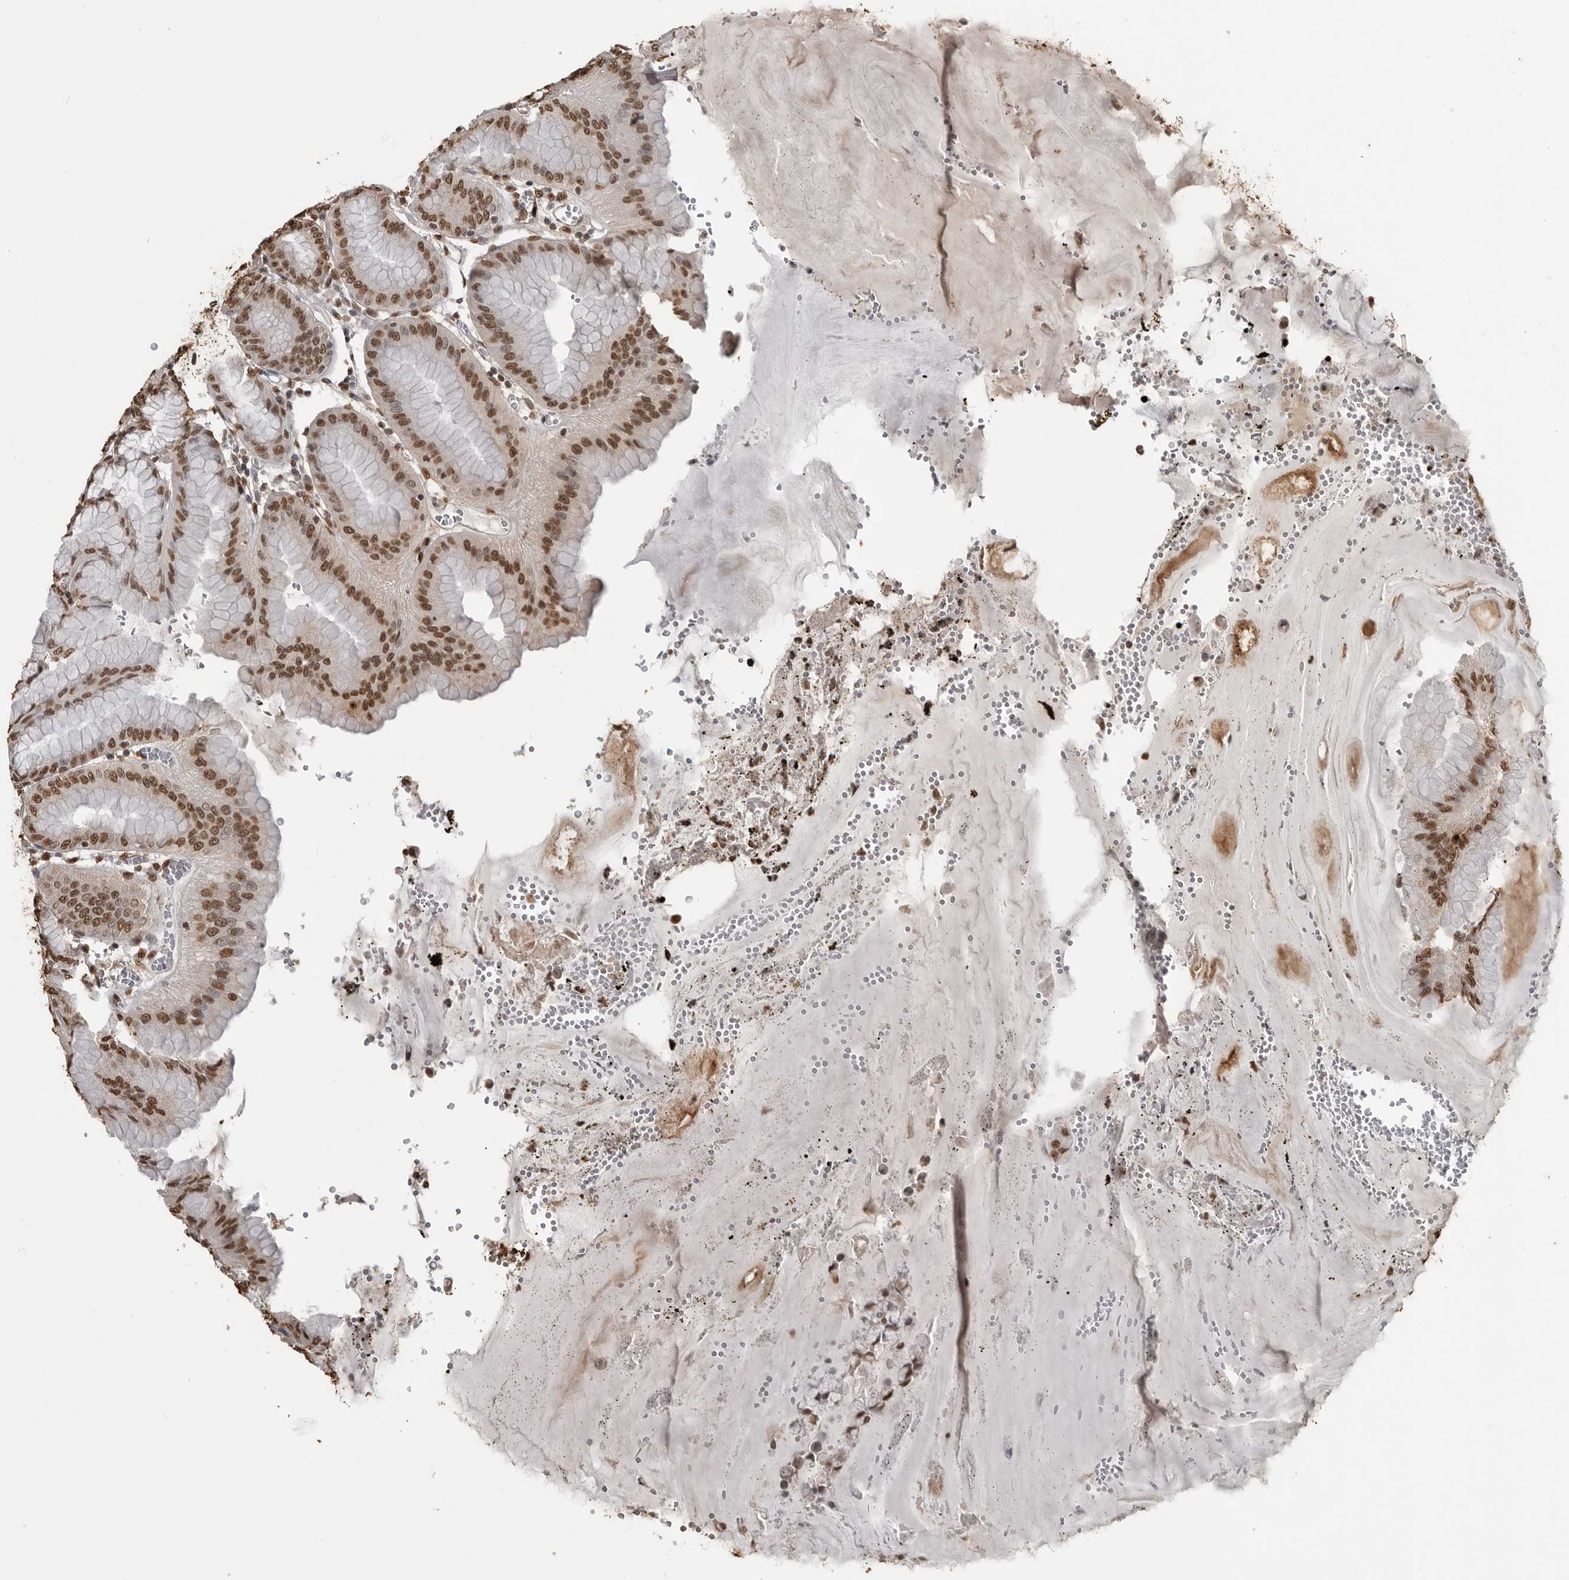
{"staining": {"intensity": "moderate", "quantity": ">75%", "location": "nuclear"}, "tissue": "stomach", "cell_type": "Glandular cells", "image_type": "normal", "snomed": [{"axis": "morphology", "description": "Normal tissue, NOS"}, {"axis": "topography", "description": "Stomach, lower"}], "caption": "High-power microscopy captured an IHC image of normal stomach, revealing moderate nuclear positivity in about >75% of glandular cells.", "gene": "SMAD2", "patient": {"sex": "male", "age": 71}}